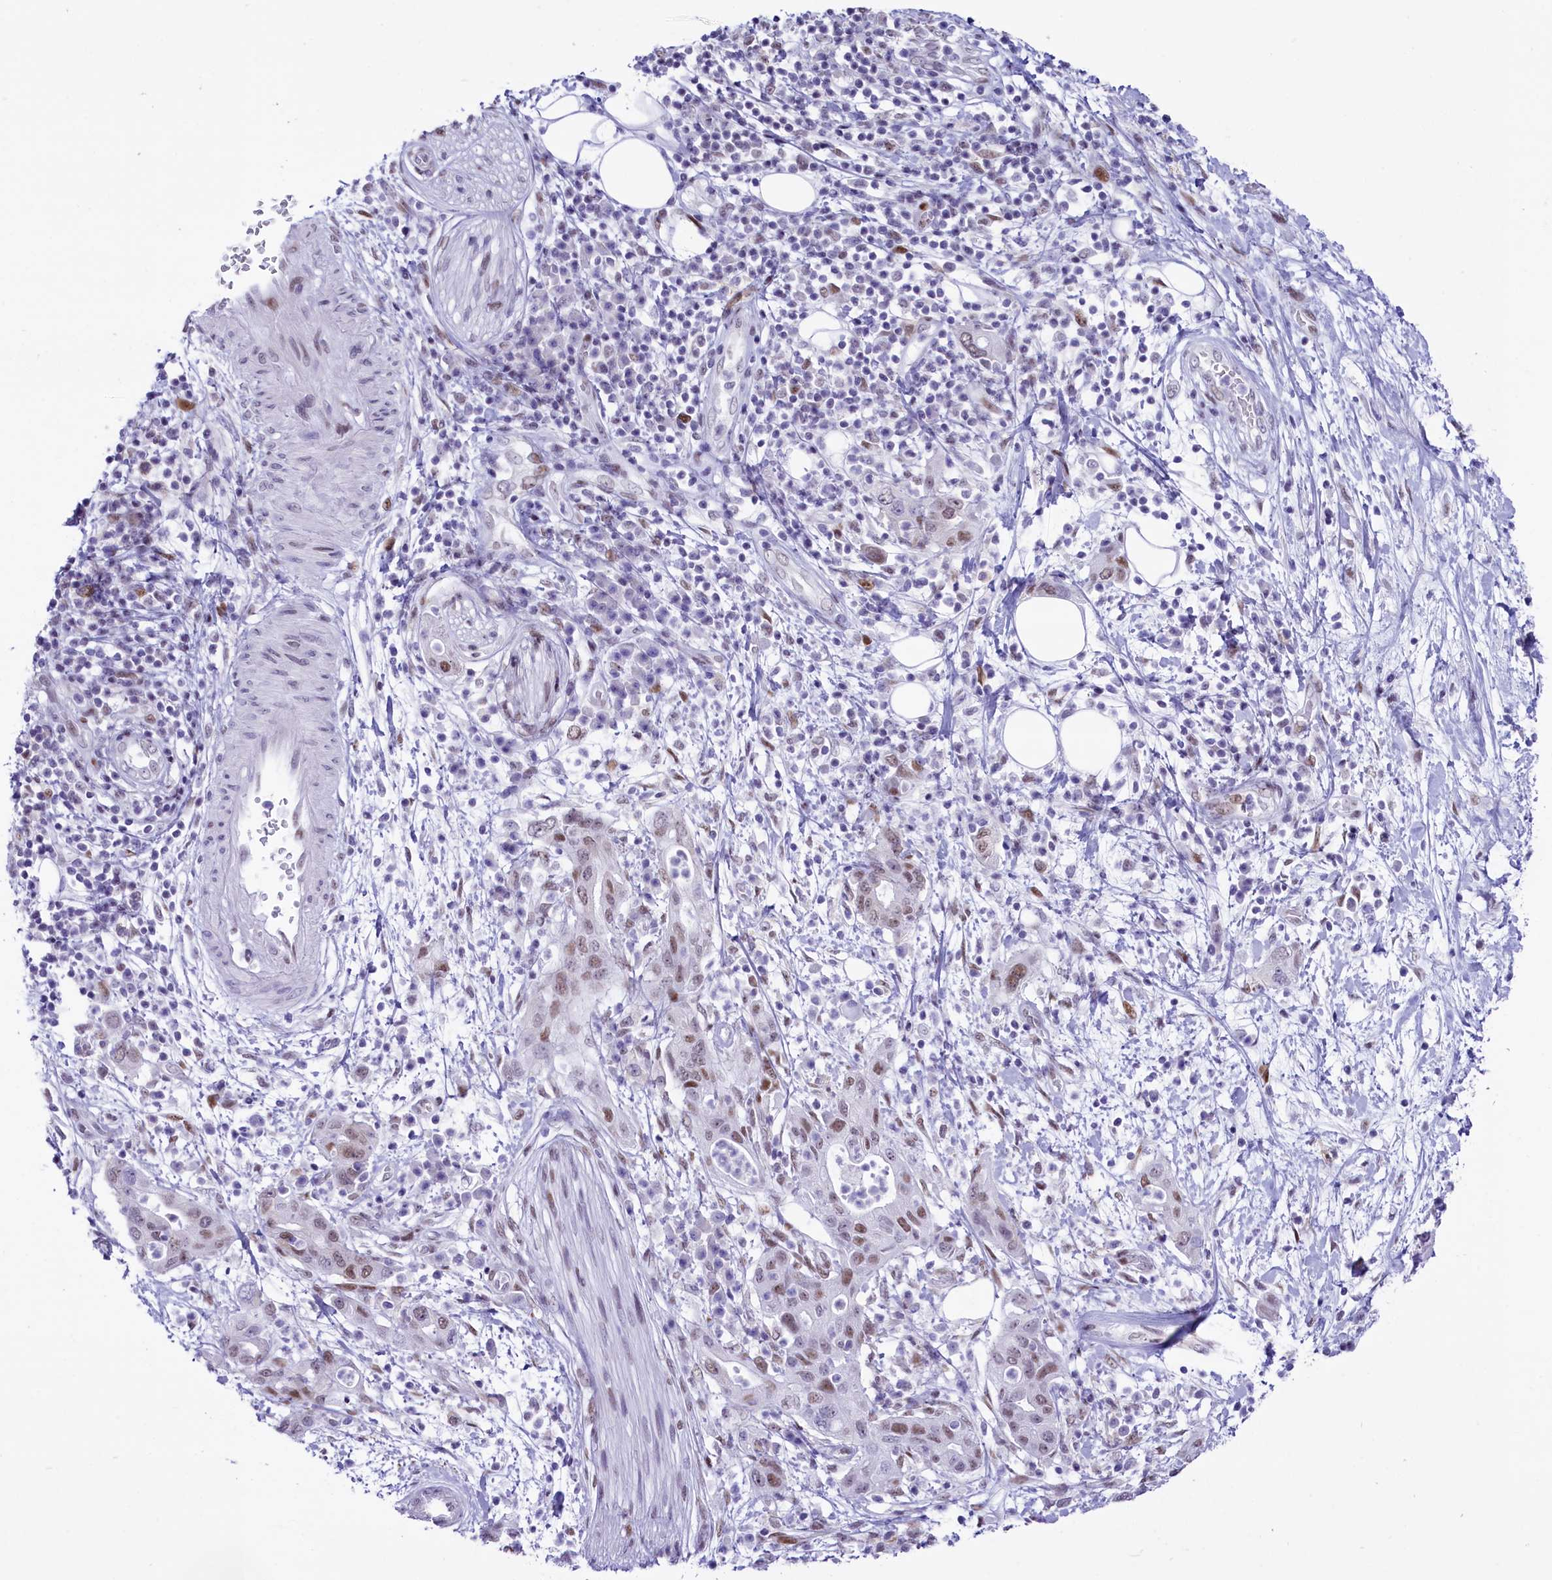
{"staining": {"intensity": "weak", "quantity": "25%-75%", "location": "nuclear"}, "tissue": "pancreatic cancer", "cell_type": "Tumor cells", "image_type": "cancer", "snomed": [{"axis": "morphology", "description": "Adenocarcinoma, NOS"}, {"axis": "topography", "description": "Pancreas"}], "caption": "Human pancreatic cancer stained with a protein marker shows weak staining in tumor cells.", "gene": "RPS6KB1", "patient": {"sex": "female", "age": 73}}